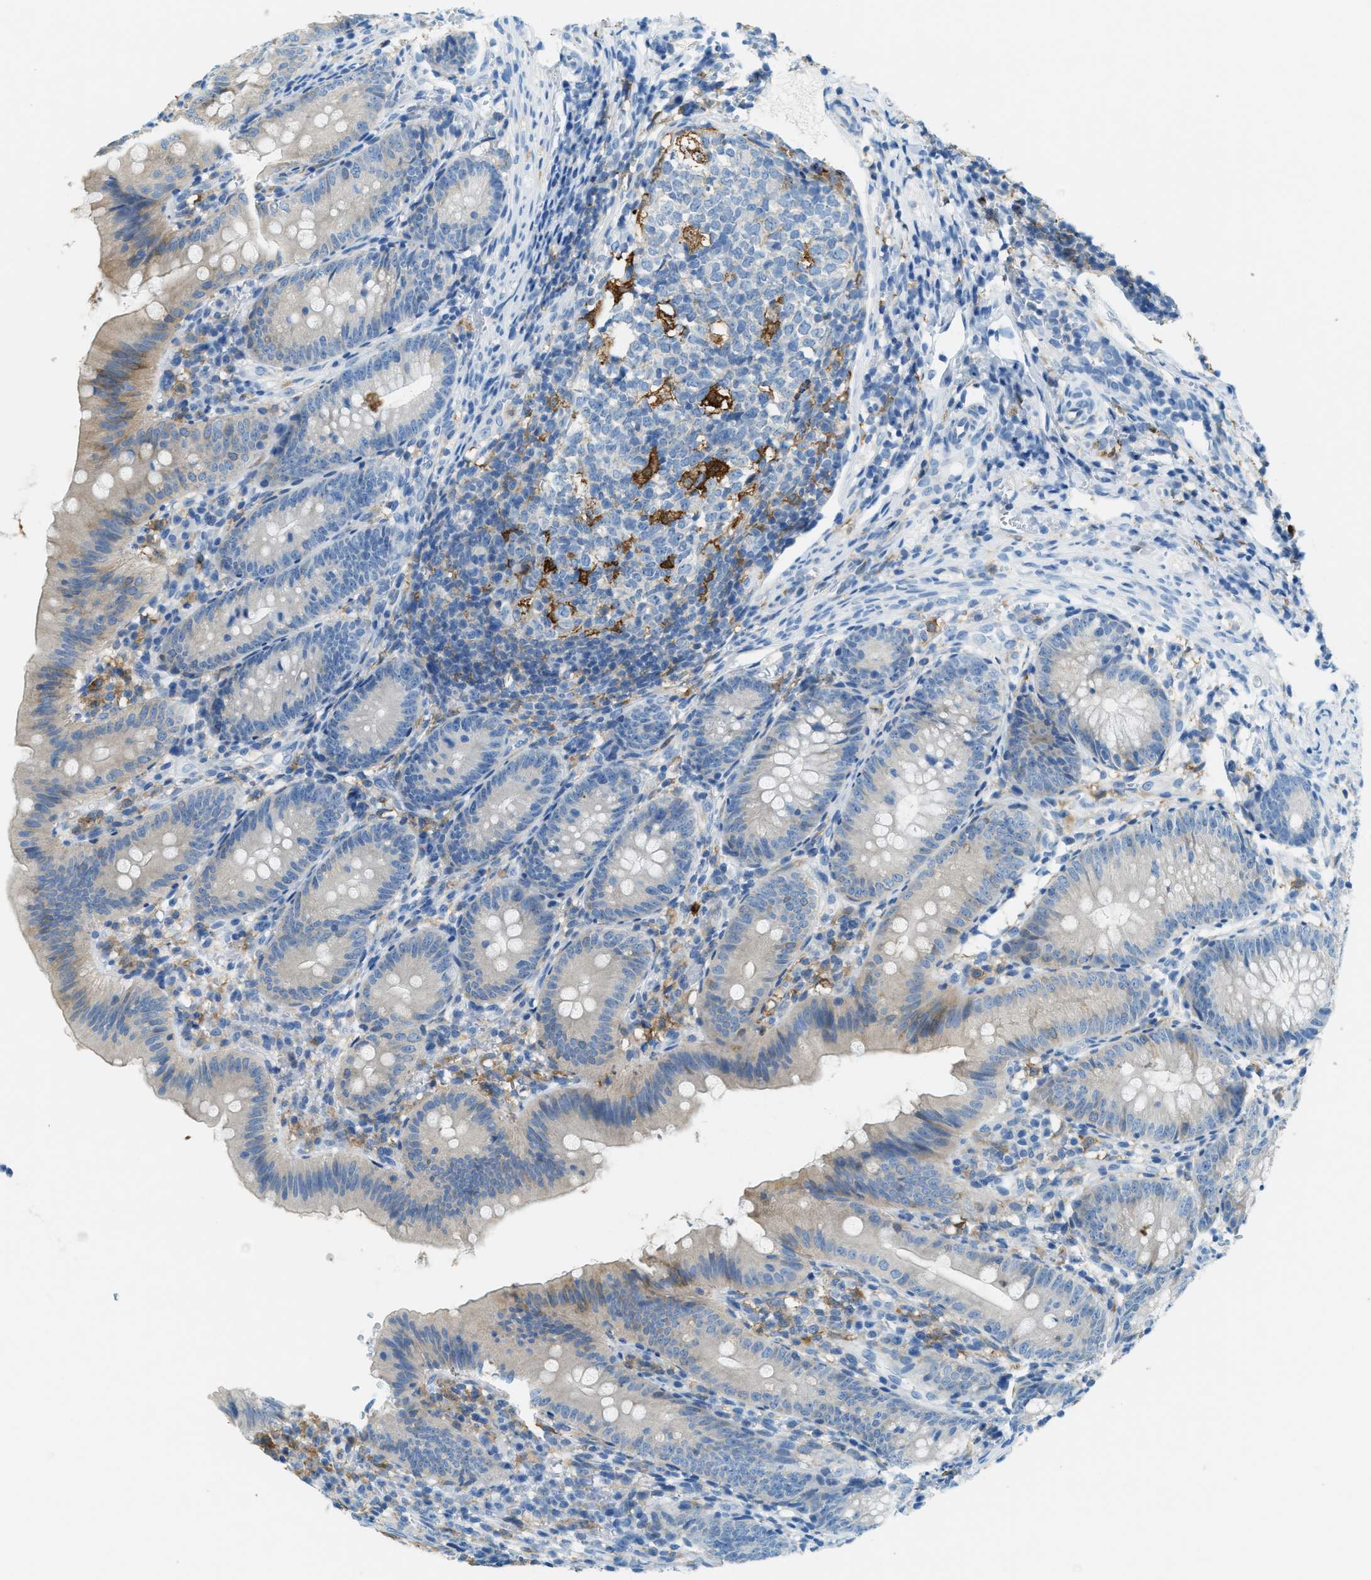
{"staining": {"intensity": "negative", "quantity": "none", "location": "none"}, "tissue": "appendix", "cell_type": "Glandular cells", "image_type": "normal", "snomed": [{"axis": "morphology", "description": "Normal tissue, NOS"}, {"axis": "topography", "description": "Appendix"}], "caption": "Immunohistochemical staining of benign human appendix exhibits no significant staining in glandular cells.", "gene": "MATCAP2", "patient": {"sex": "male", "age": 1}}